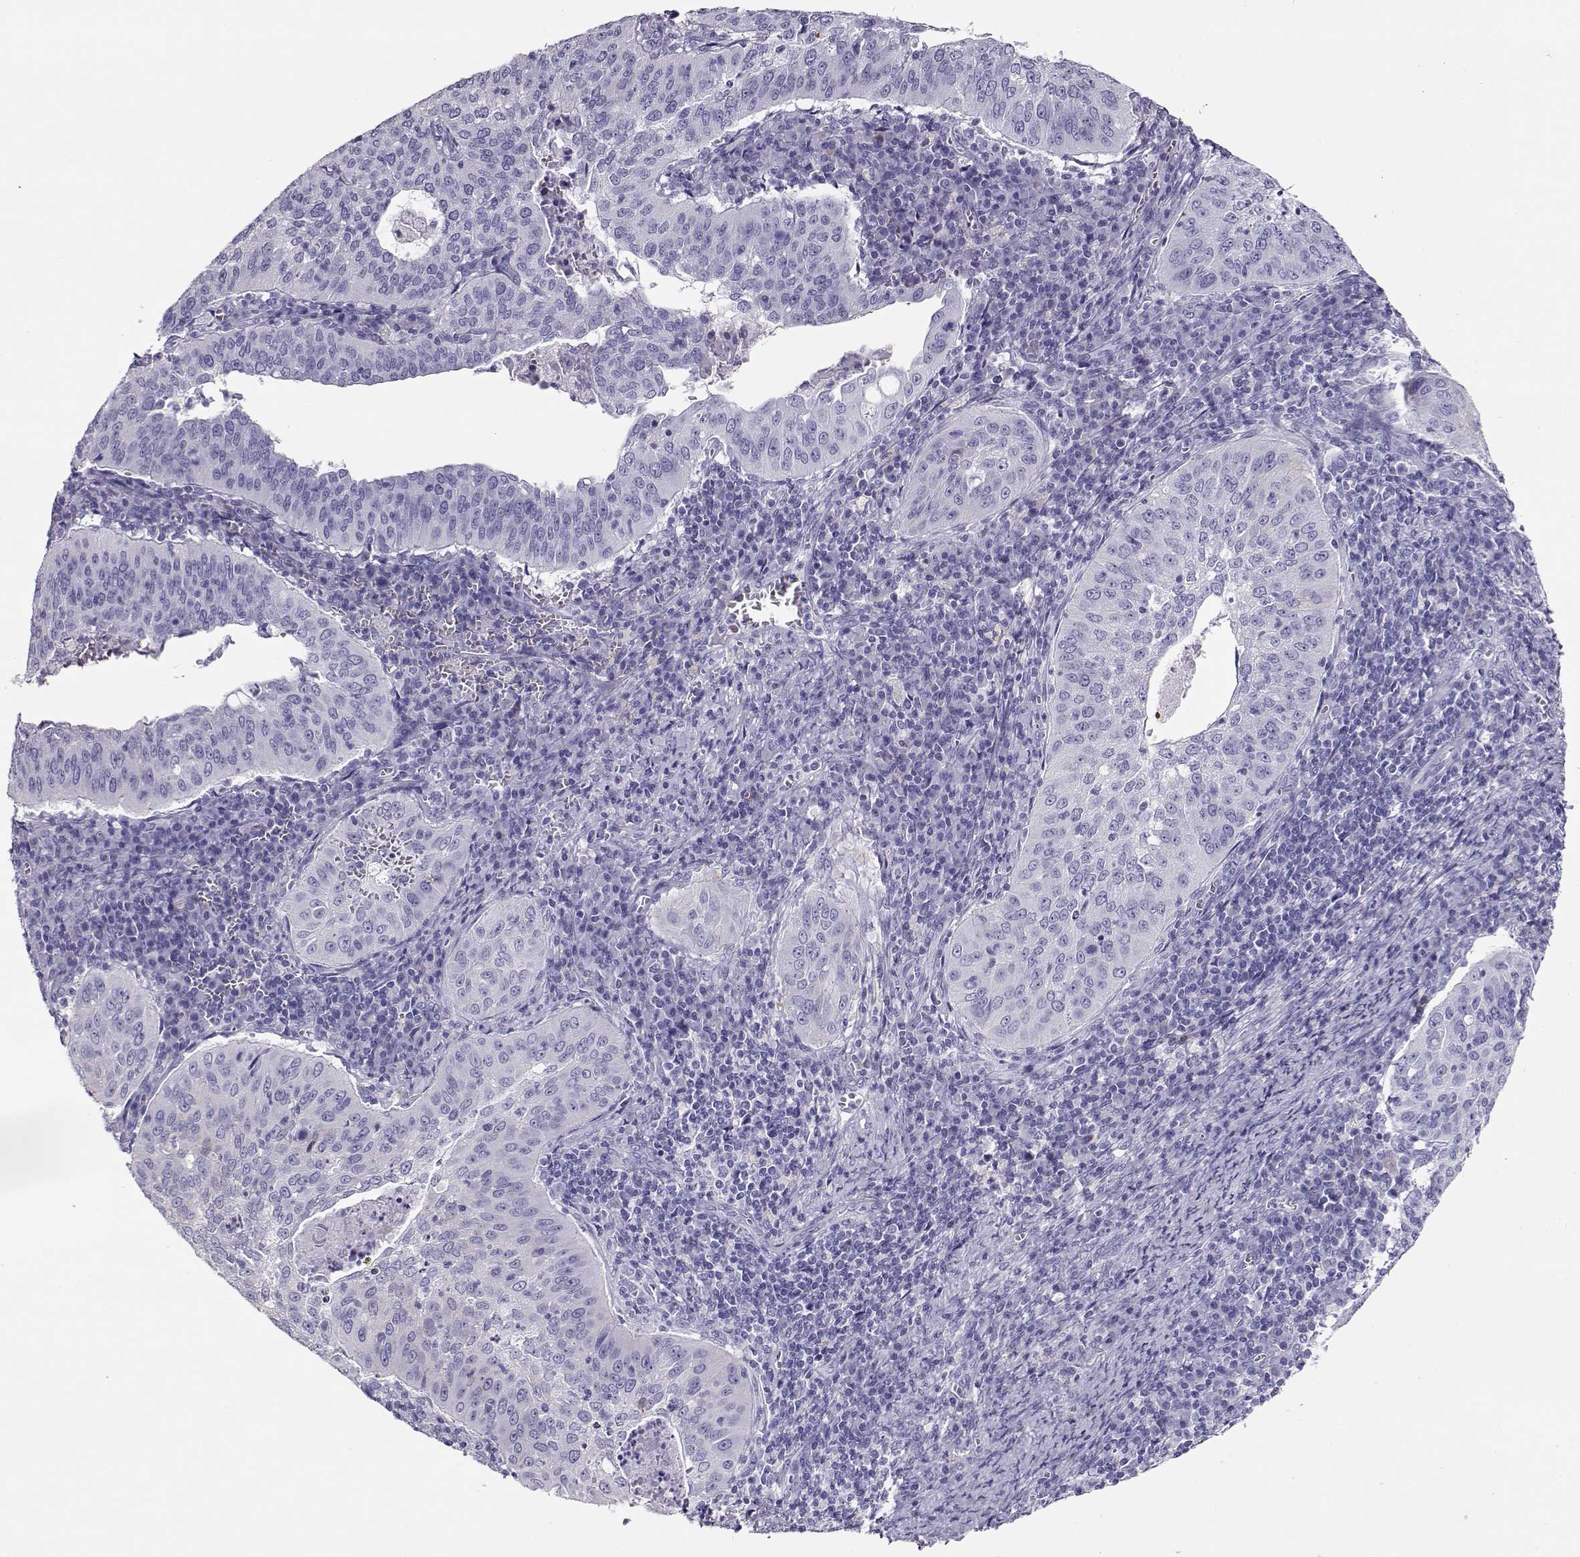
{"staining": {"intensity": "negative", "quantity": "none", "location": "none"}, "tissue": "cervical cancer", "cell_type": "Tumor cells", "image_type": "cancer", "snomed": [{"axis": "morphology", "description": "Squamous cell carcinoma, NOS"}, {"axis": "topography", "description": "Cervix"}], "caption": "This is an immunohistochemistry histopathology image of squamous cell carcinoma (cervical). There is no positivity in tumor cells.", "gene": "CRX", "patient": {"sex": "female", "age": 39}}